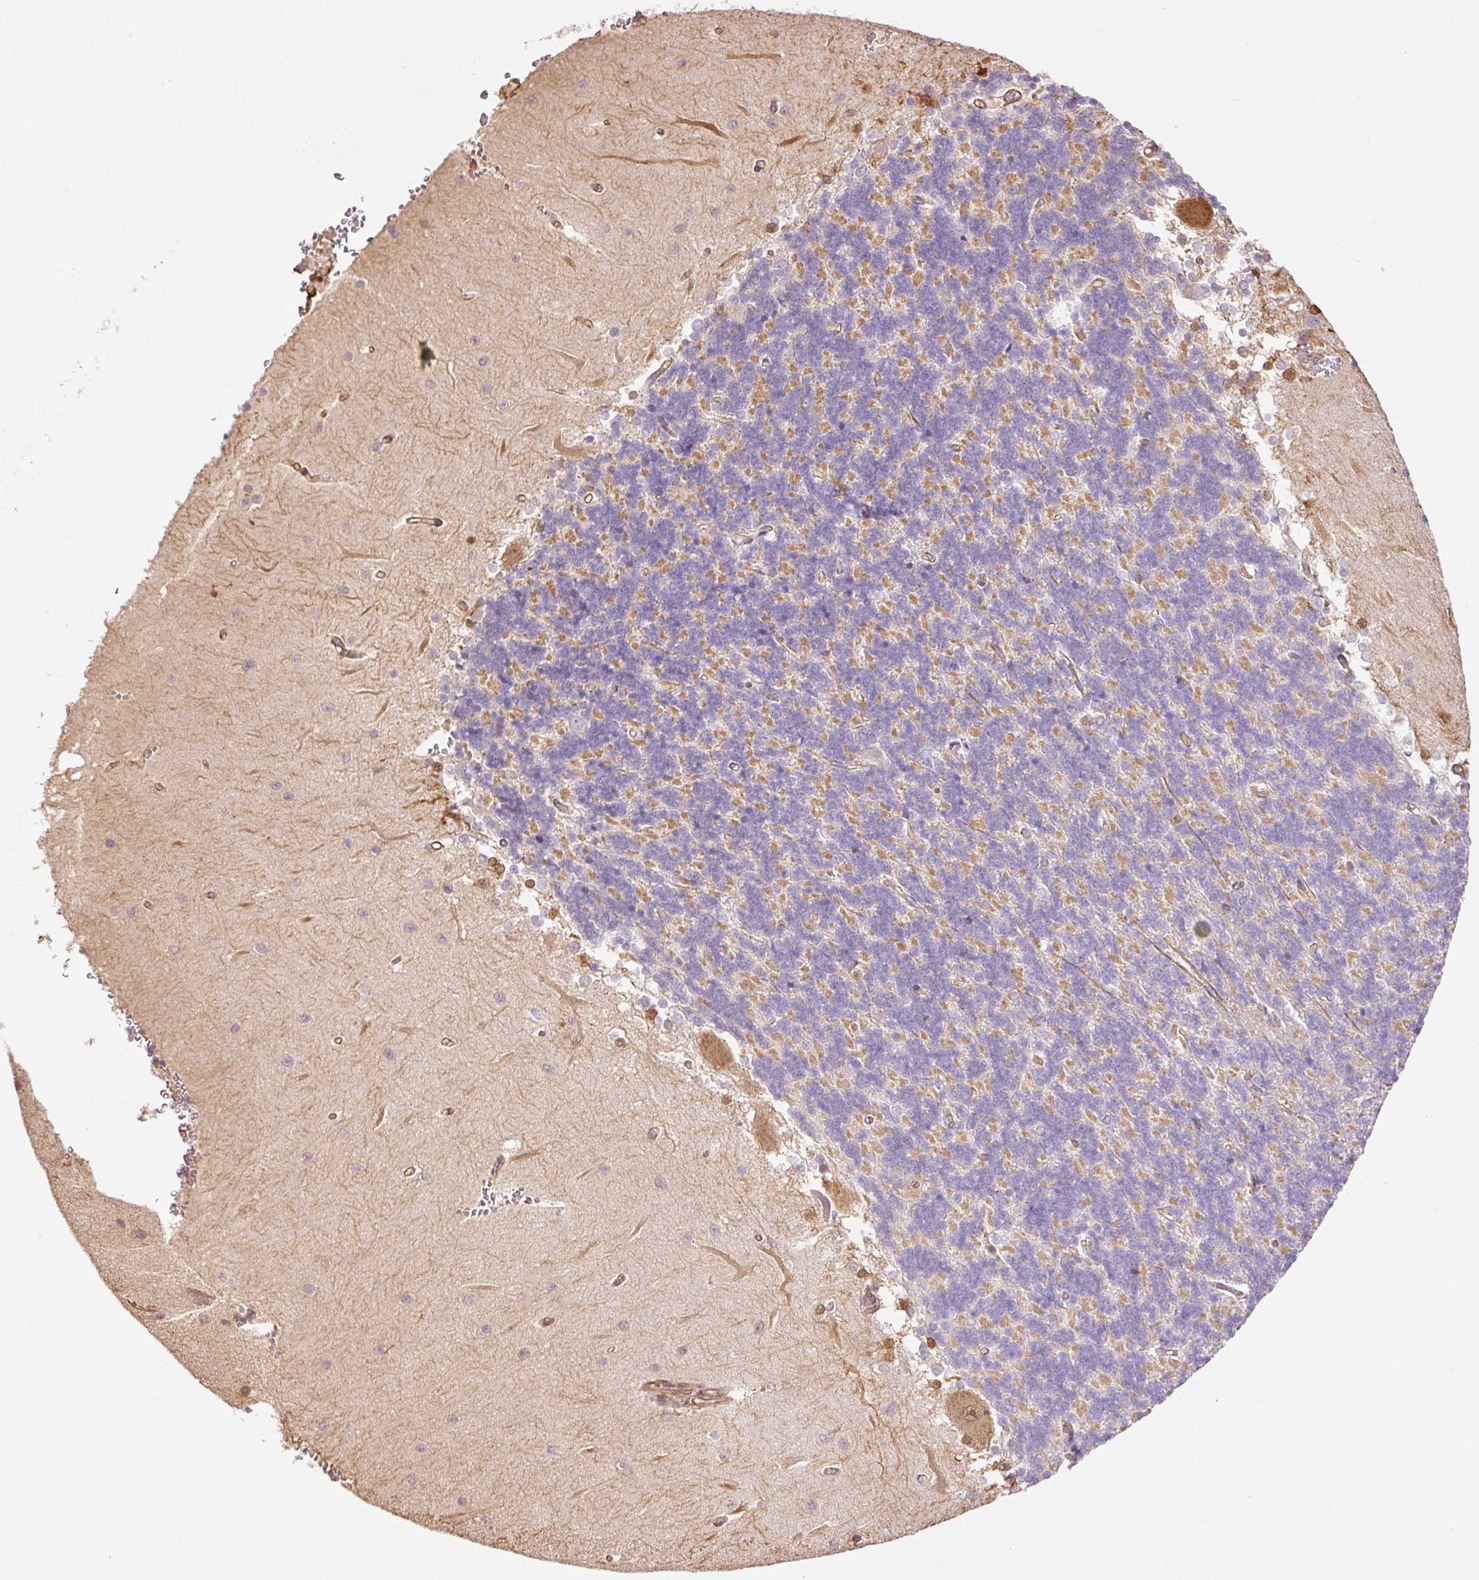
{"staining": {"intensity": "moderate", "quantity": "25%-75%", "location": "cytoplasmic/membranous"}, "tissue": "cerebellum", "cell_type": "Cells in granular layer", "image_type": "normal", "snomed": [{"axis": "morphology", "description": "Normal tissue, NOS"}, {"axis": "topography", "description": "Cerebellum"}], "caption": "Immunohistochemistry (IHC) staining of unremarkable cerebellum, which displays medium levels of moderate cytoplasmic/membranous staining in approximately 25%-75% of cells in granular layer indicating moderate cytoplasmic/membranous protein positivity. The staining was performed using DAB (brown) for protein detection and nuclei were counterstained in hematoxylin (blue).", "gene": "PPP1R1B", "patient": {"sex": "male", "age": 37}}